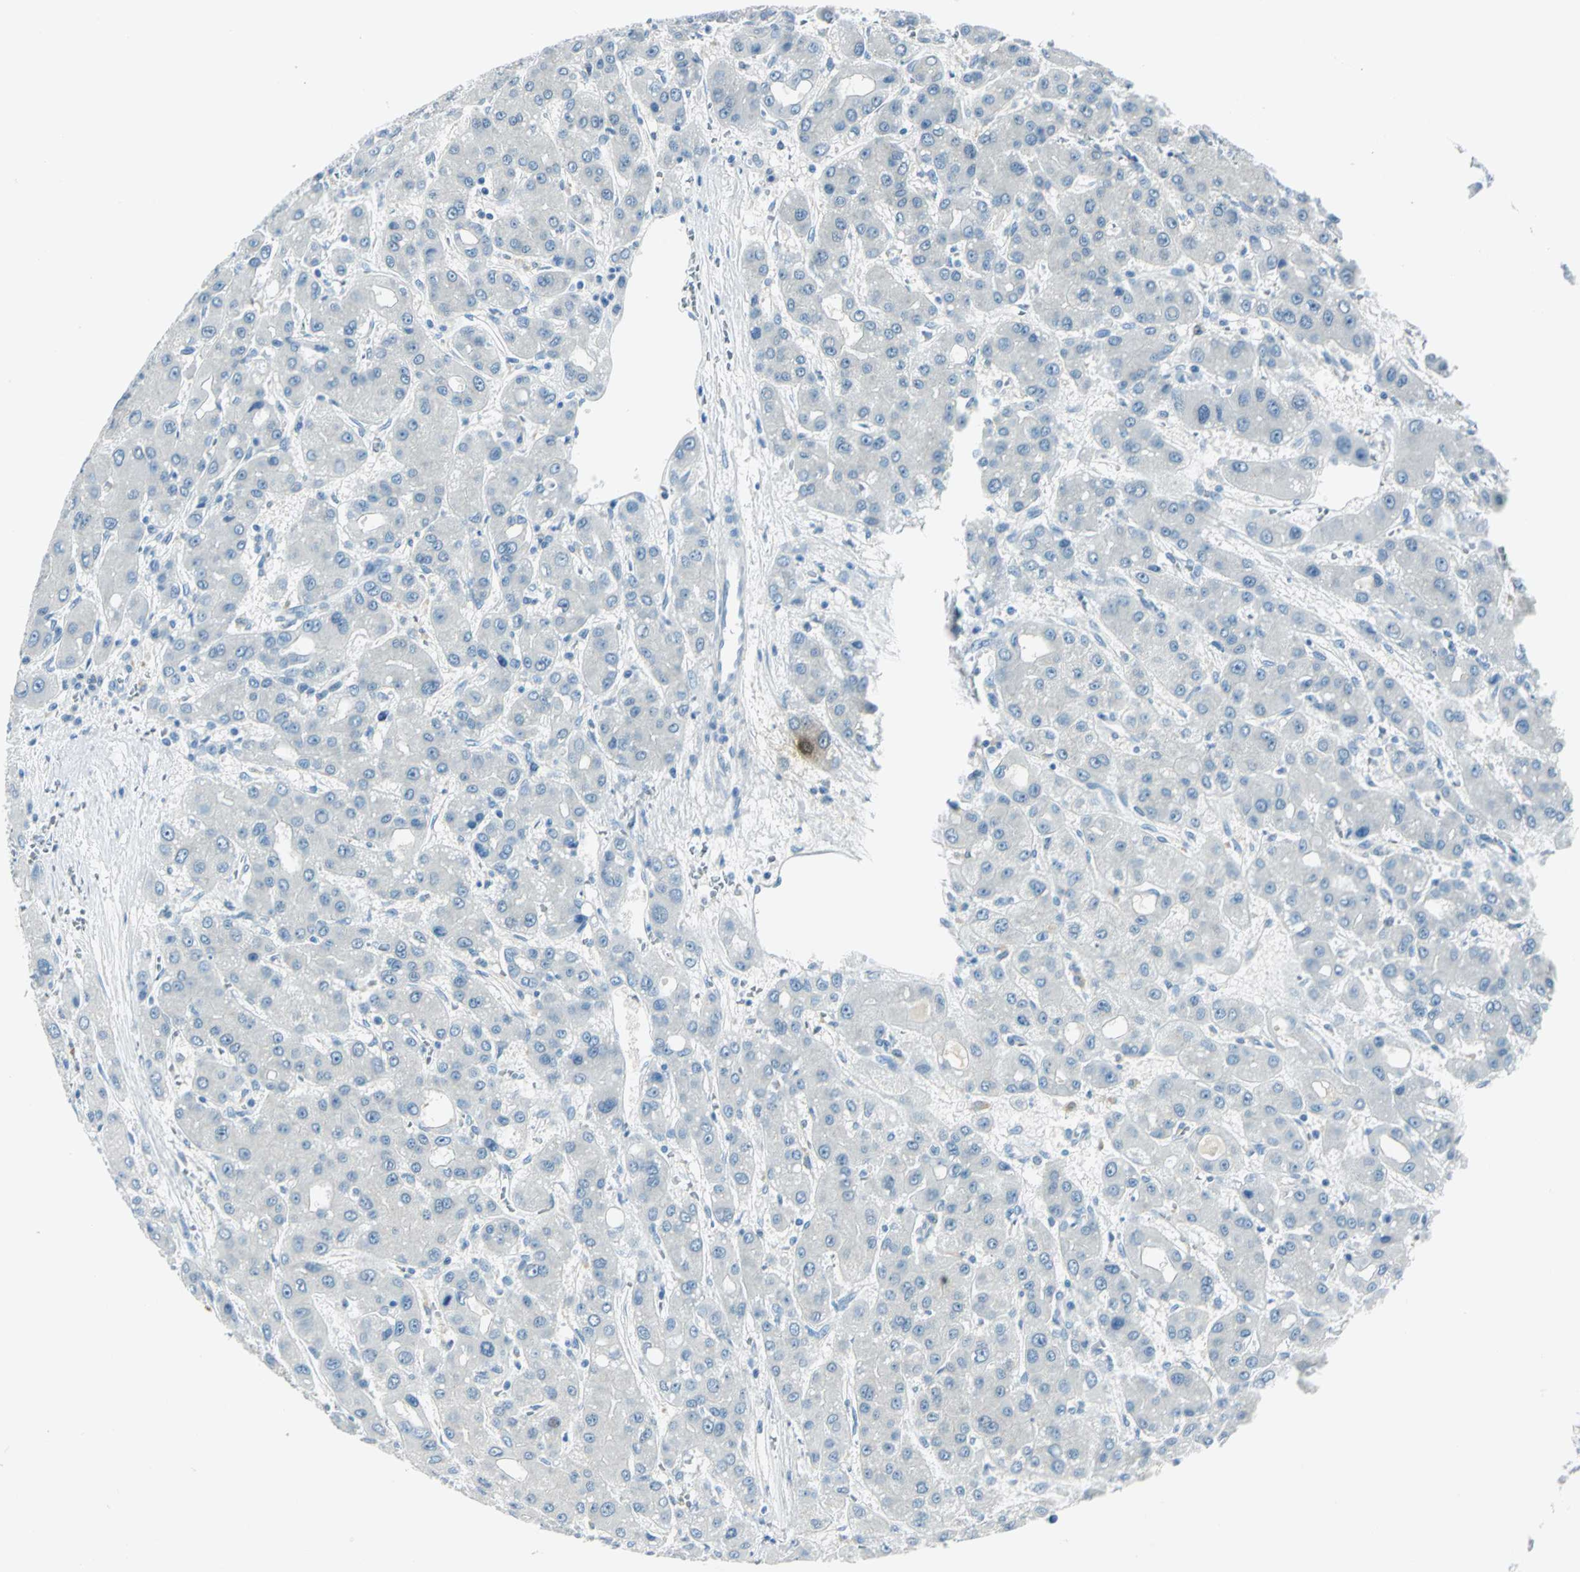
{"staining": {"intensity": "negative", "quantity": "none", "location": "none"}, "tissue": "liver cancer", "cell_type": "Tumor cells", "image_type": "cancer", "snomed": [{"axis": "morphology", "description": "Carcinoma, Hepatocellular, NOS"}, {"axis": "topography", "description": "Liver"}], "caption": "Immunohistochemistry (IHC) histopathology image of neoplastic tissue: liver cancer (hepatocellular carcinoma) stained with DAB shows no significant protein expression in tumor cells.", "gene": "AKR1A1", "patient": {"sex": "male", "age": 55}}